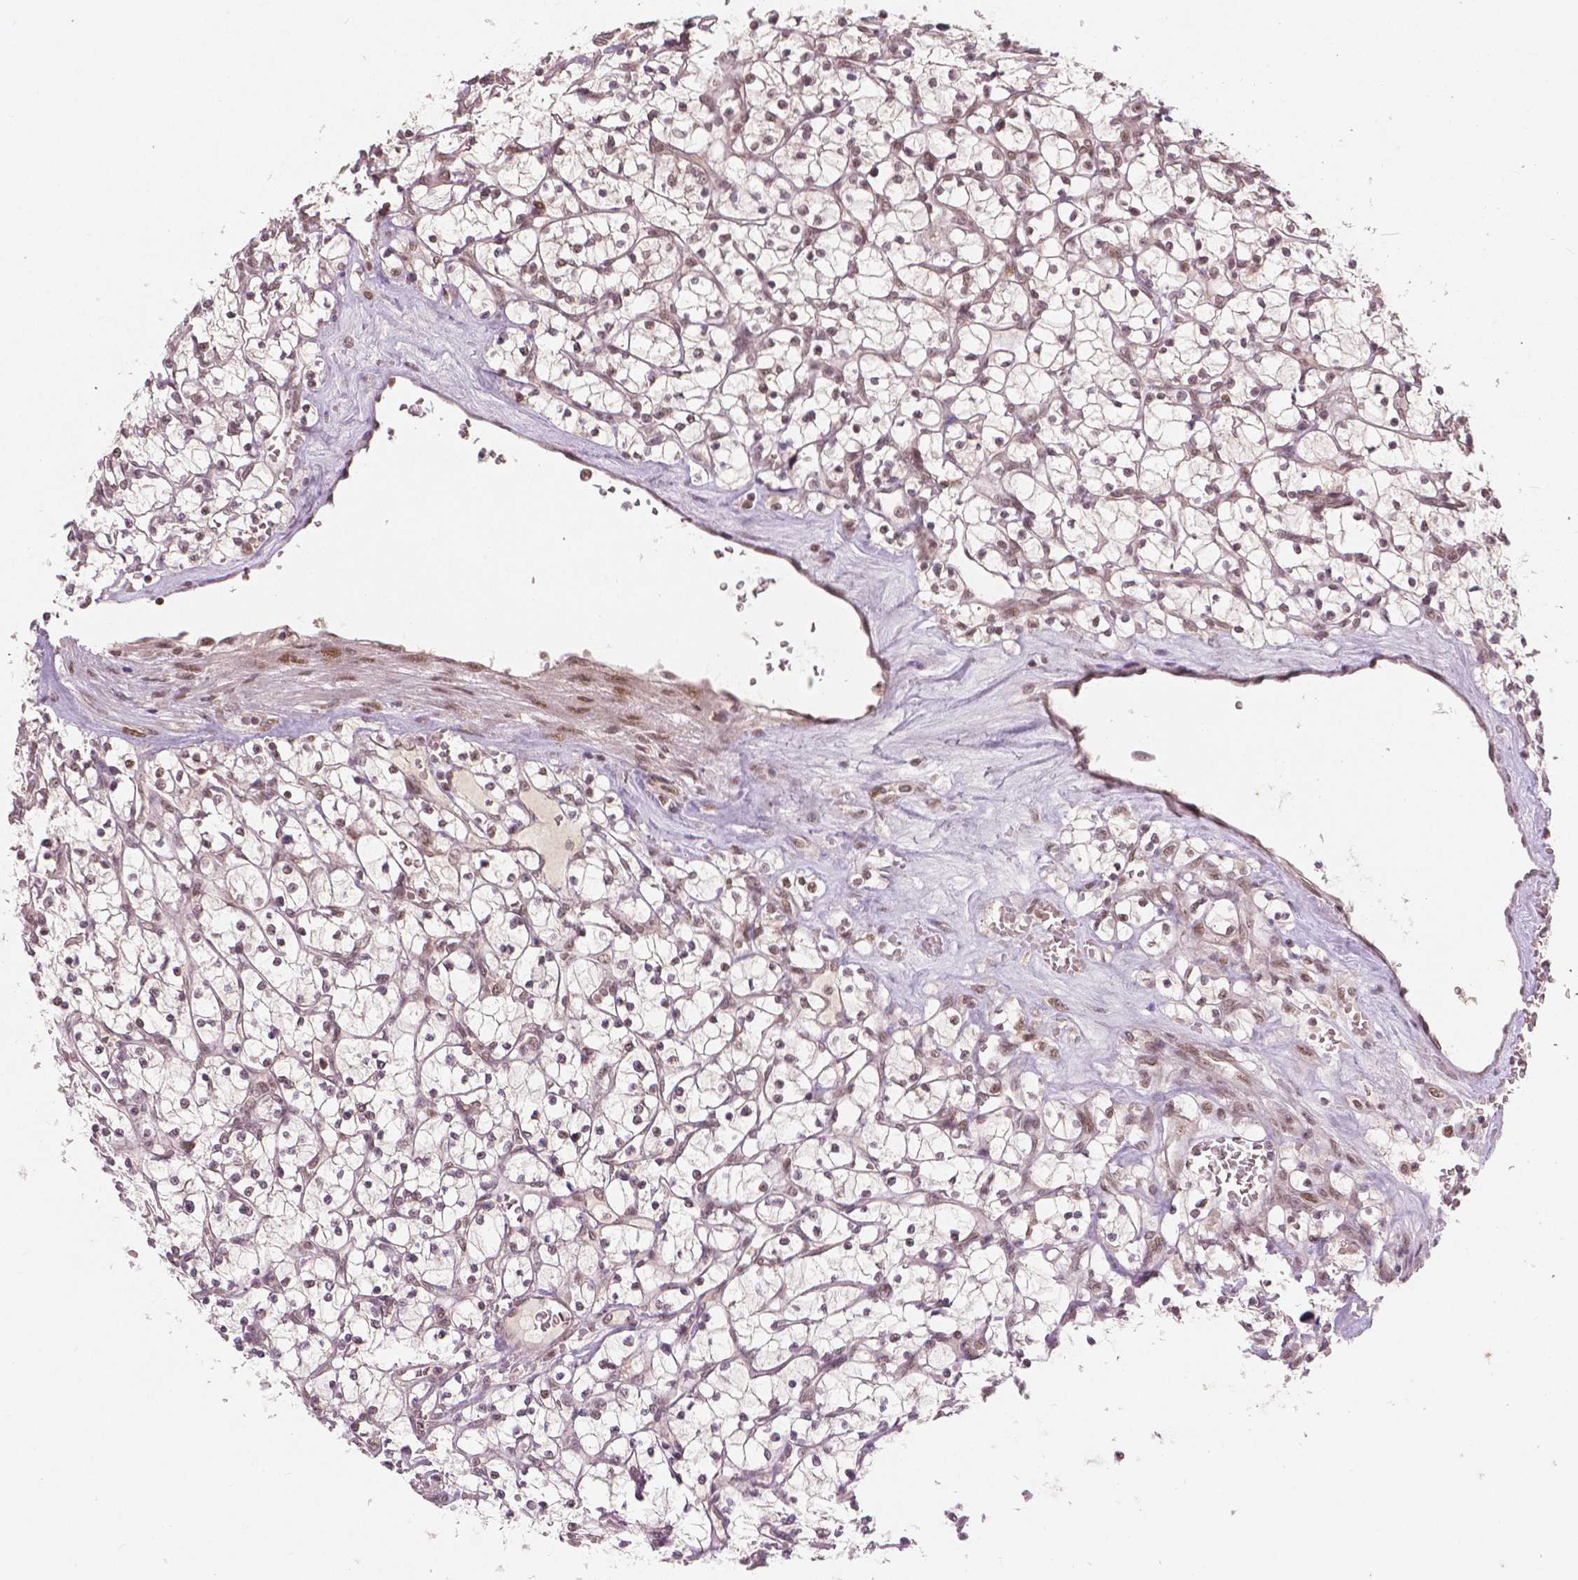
{"staining": {"intensity": "weak", "quantity": "<25%", "location": "nuclear"}, "tissue": "renal cancer", "cell_type": "Tumor cells", "image_type": "cancer", "snomed": [{"axis": "morphology", "description": "Adenocarcinoma, NOS"}, {"axis": "topography", "description": "Kidney"}], "caption": "Immunohistochemical staining of human renal adenocarcinoma reveals no significant staining in tumor cells. (Brightfield microscopy of DAB immunohistochemistry (IHC) at high magnification).", "gene": "NSD2", "patient": {"sex": "female", "age": 64}}